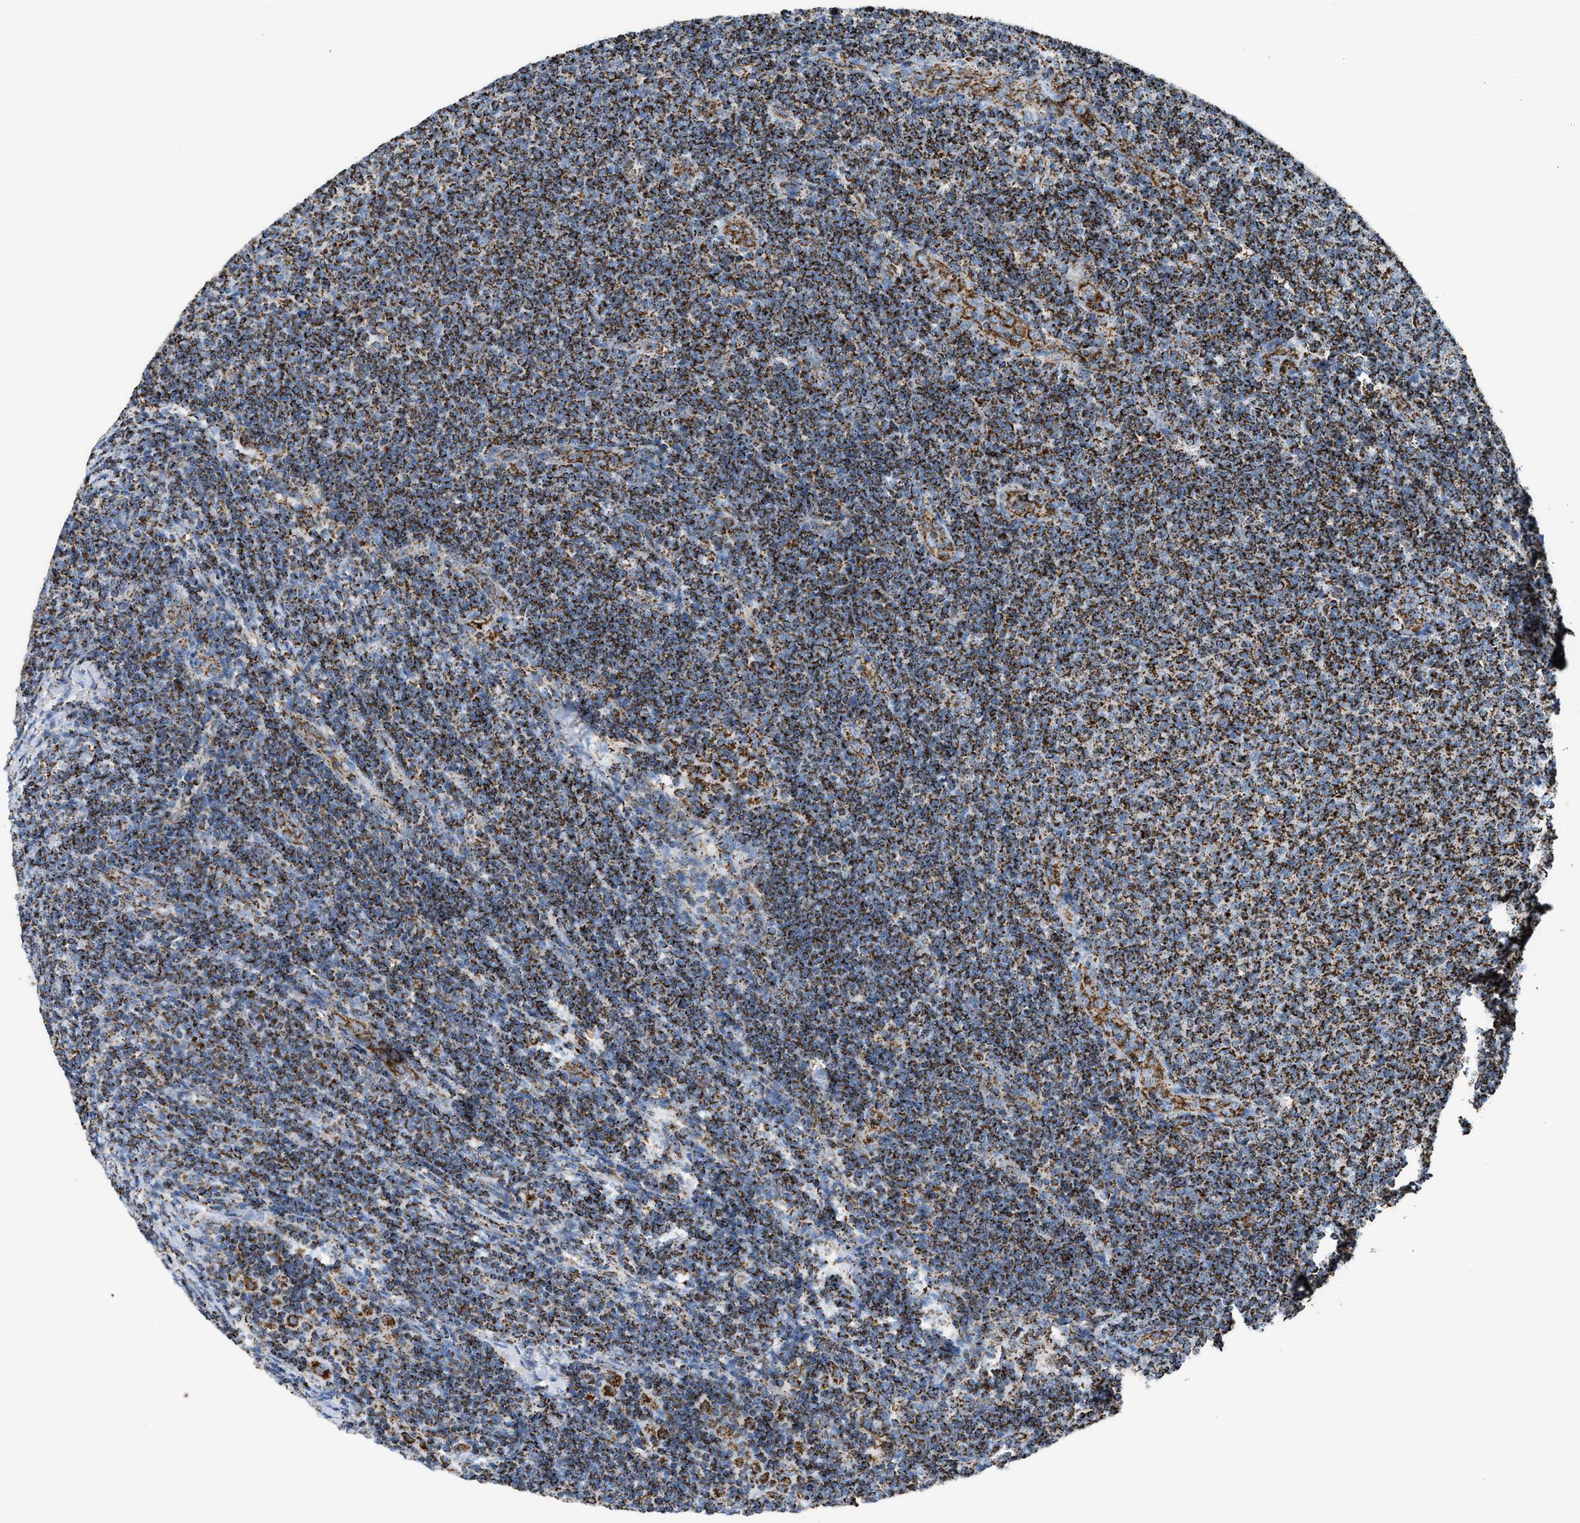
{"staining": {"intensity": "strong", "quantity": ">75%", "location": "cytoplasmic/membranous"}, "tissue": "lymphoma", "cell_type": "Tumor cells", "image_type": "cancer", "snomed": [{"axis": "morphology", "description": "Malignant lymphoma, non-Hodgkin's type, Low grade"}, {"axis": "topography", "description": "Lymph node"}], "caption": "Human low-grade malignant lymphoma, non-Hodgkin's type stained with a protein marker shows strong staining in tumor cells.", "gene": "ETFB", "patient": {"sex": "male", "age": 66}}